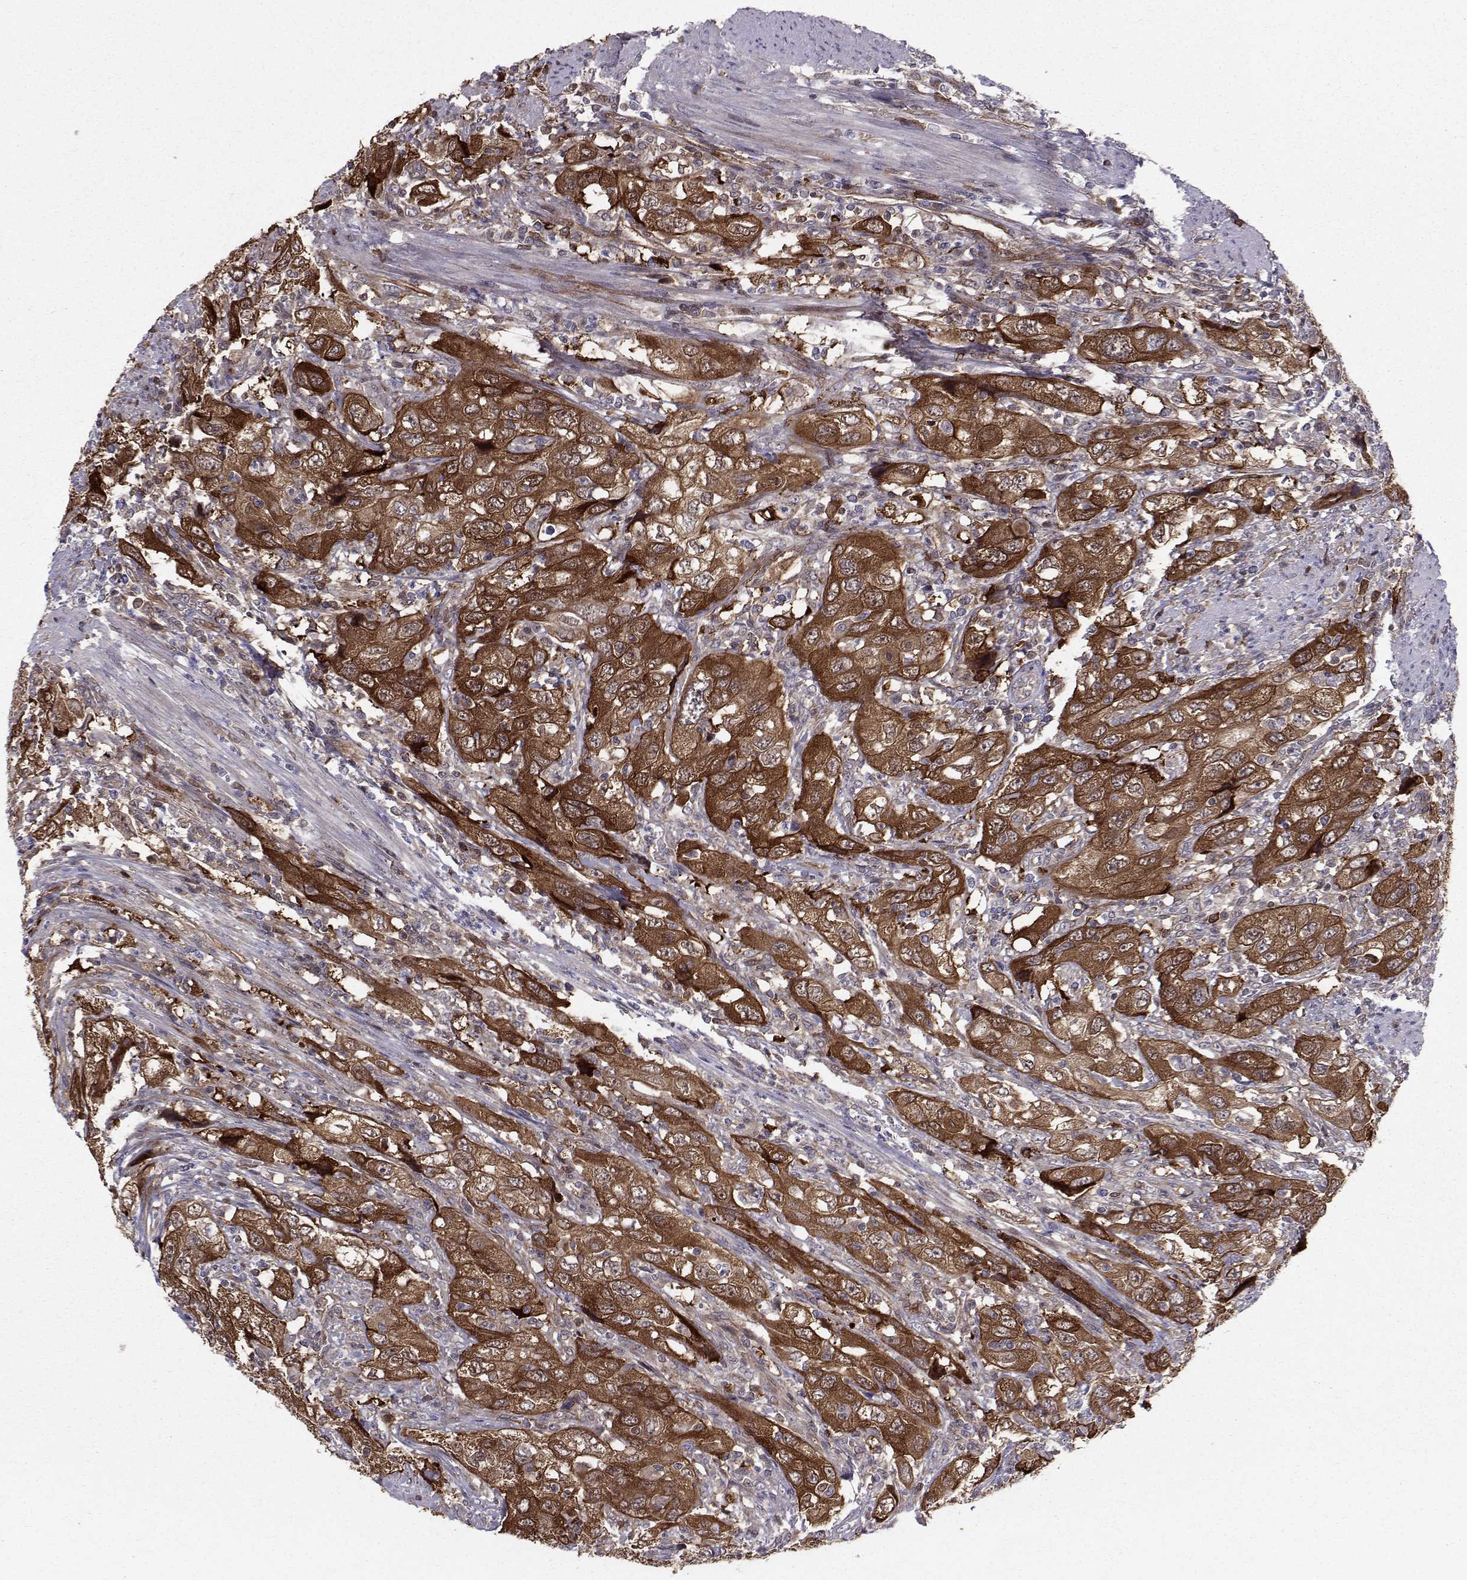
{"staining": {"intensity": "strong", "quantity": "25%-75%", "location": "cytoplasmic/membranous"}, "tissue": "urothelial cancer", "cell_type": "Tumor cells", "image_type": "cancer", "snomed": [{"axis": "morphology", "description": "Urothelial carcinoma, High grade"}, {"axis": "topography", "description": "Urinary bladder"}], "caption": "Immunohistochemistry image of urothelial carcinoma (high-grade) stained for a protein (brown), which shows high levels of strong cytoplasmic/membranous expression in approximately 25%-75% of tumor cells.", "gene": "HSP90AB1", "patient": {"sex": "male", "age": 76}}